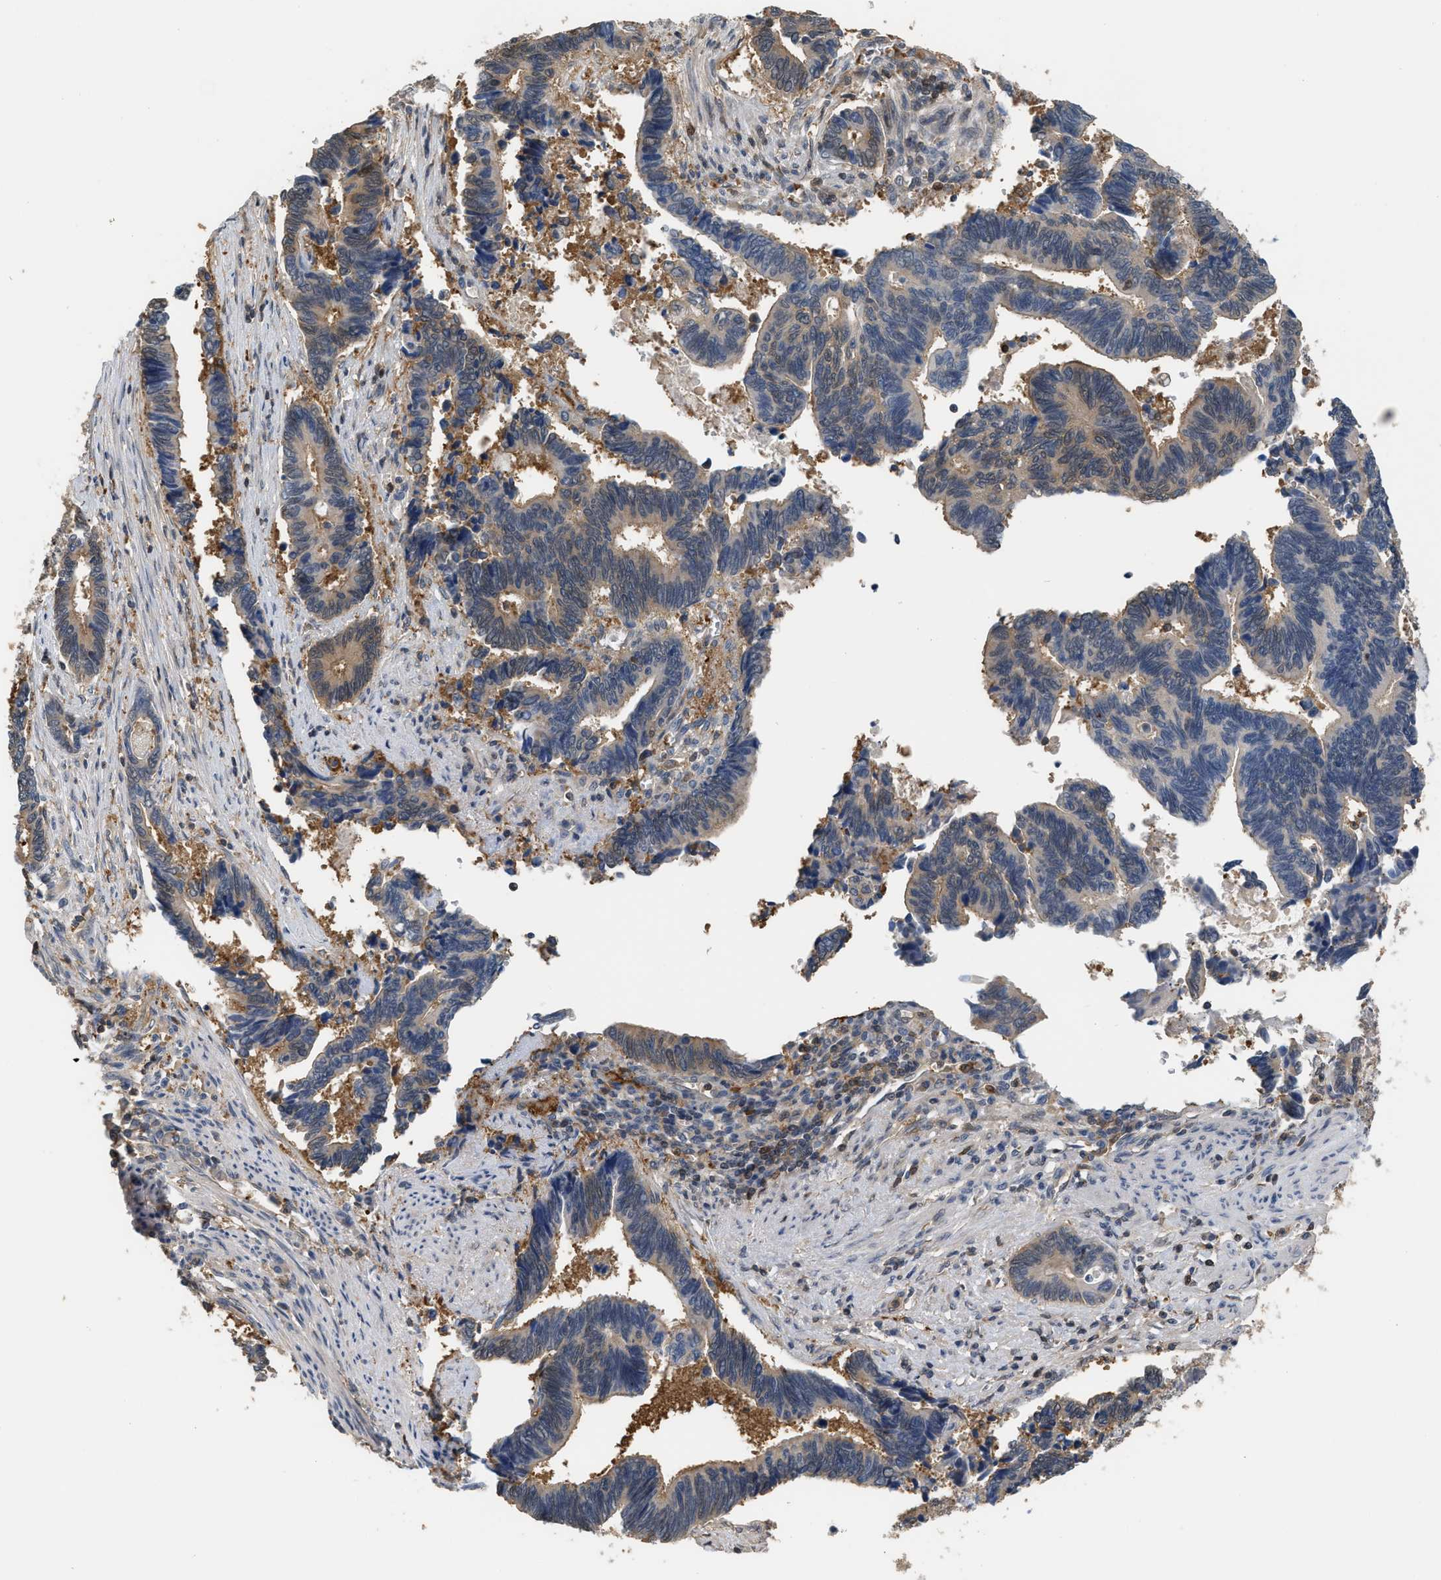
{"staining": {"intensity": "weak", "quantity": "<25%", "location": "cytoplasmic/membranous"}, "tissue": "pancreatic cancer", "cell_type": "Tumor cells", "image_type": "cancer", "snomed": [{"axis": "morphology", "description": "Adenocarcinoma, NOS"}, {"axis": "topography", "description": "Pancreas"}], "caption": "This is an immunohistochemistry (IHC) photomicrograph of human pancreatic cancer. There is no staining in tumor cells.", "gene": "MTPN", "patient": {"sex": "female", "age": 70}}